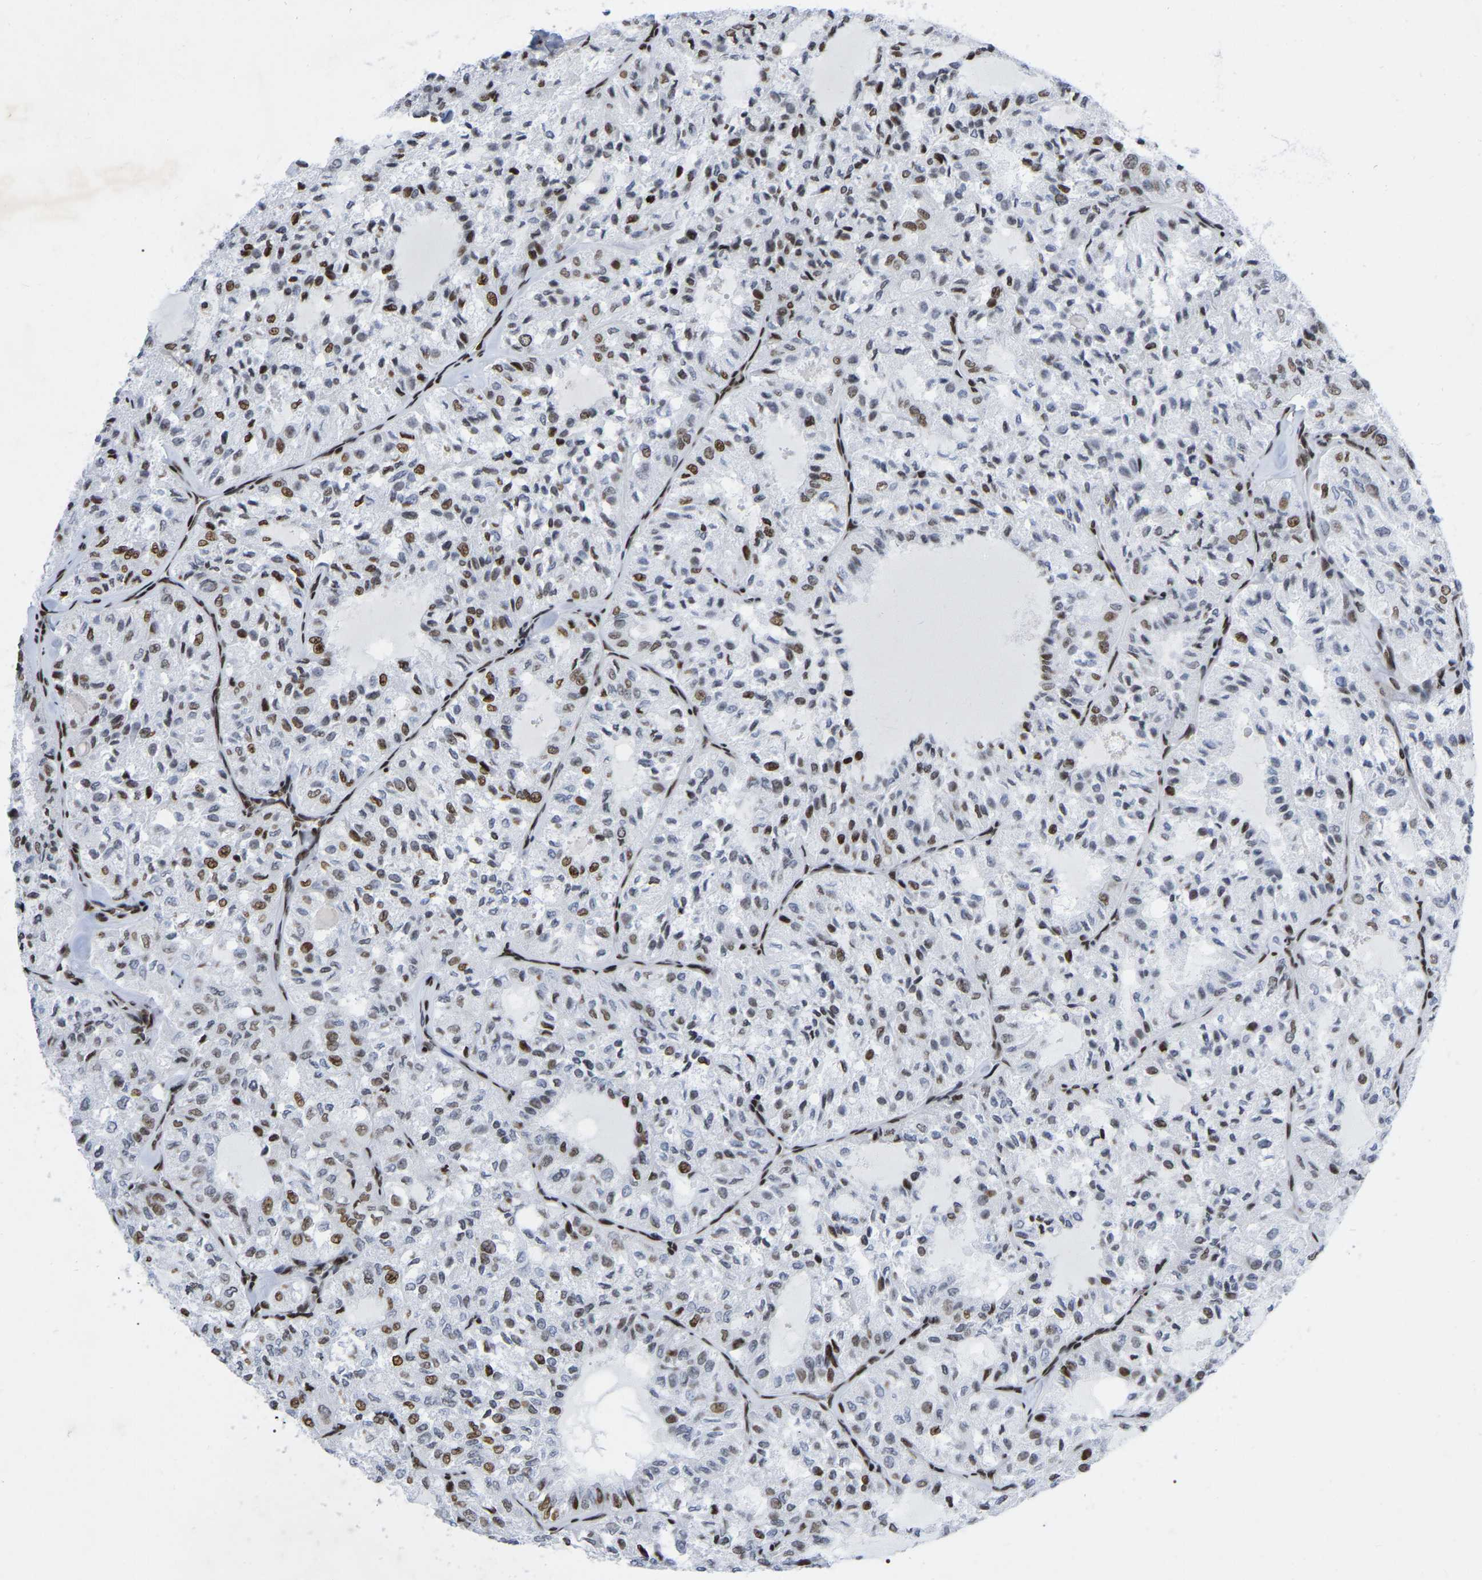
{"staining": {"intensity": "moderate", "quantity": "25%-75%", "location": "nuclear"}, "tissue": "thyroid cancer", "cell_type": "Tumor cells", "image_type": "cancer", "snomed": [{"axis": "morphology", "description": "Follicular adenoma carcinoma, NOS"}, {"axis": "topography", "description": "Thyroid gland"}], "caption": "A high-resolution micrograph shows immunohistochemistry (IHC) staining of thyroid cancer, which demonstrates moderate nuclear positivity in about 25%-75% of tumor cells. Nuclei are stained in blue.", "gene": "PRCC", "patient": {"sex": "male", "age": 75}}